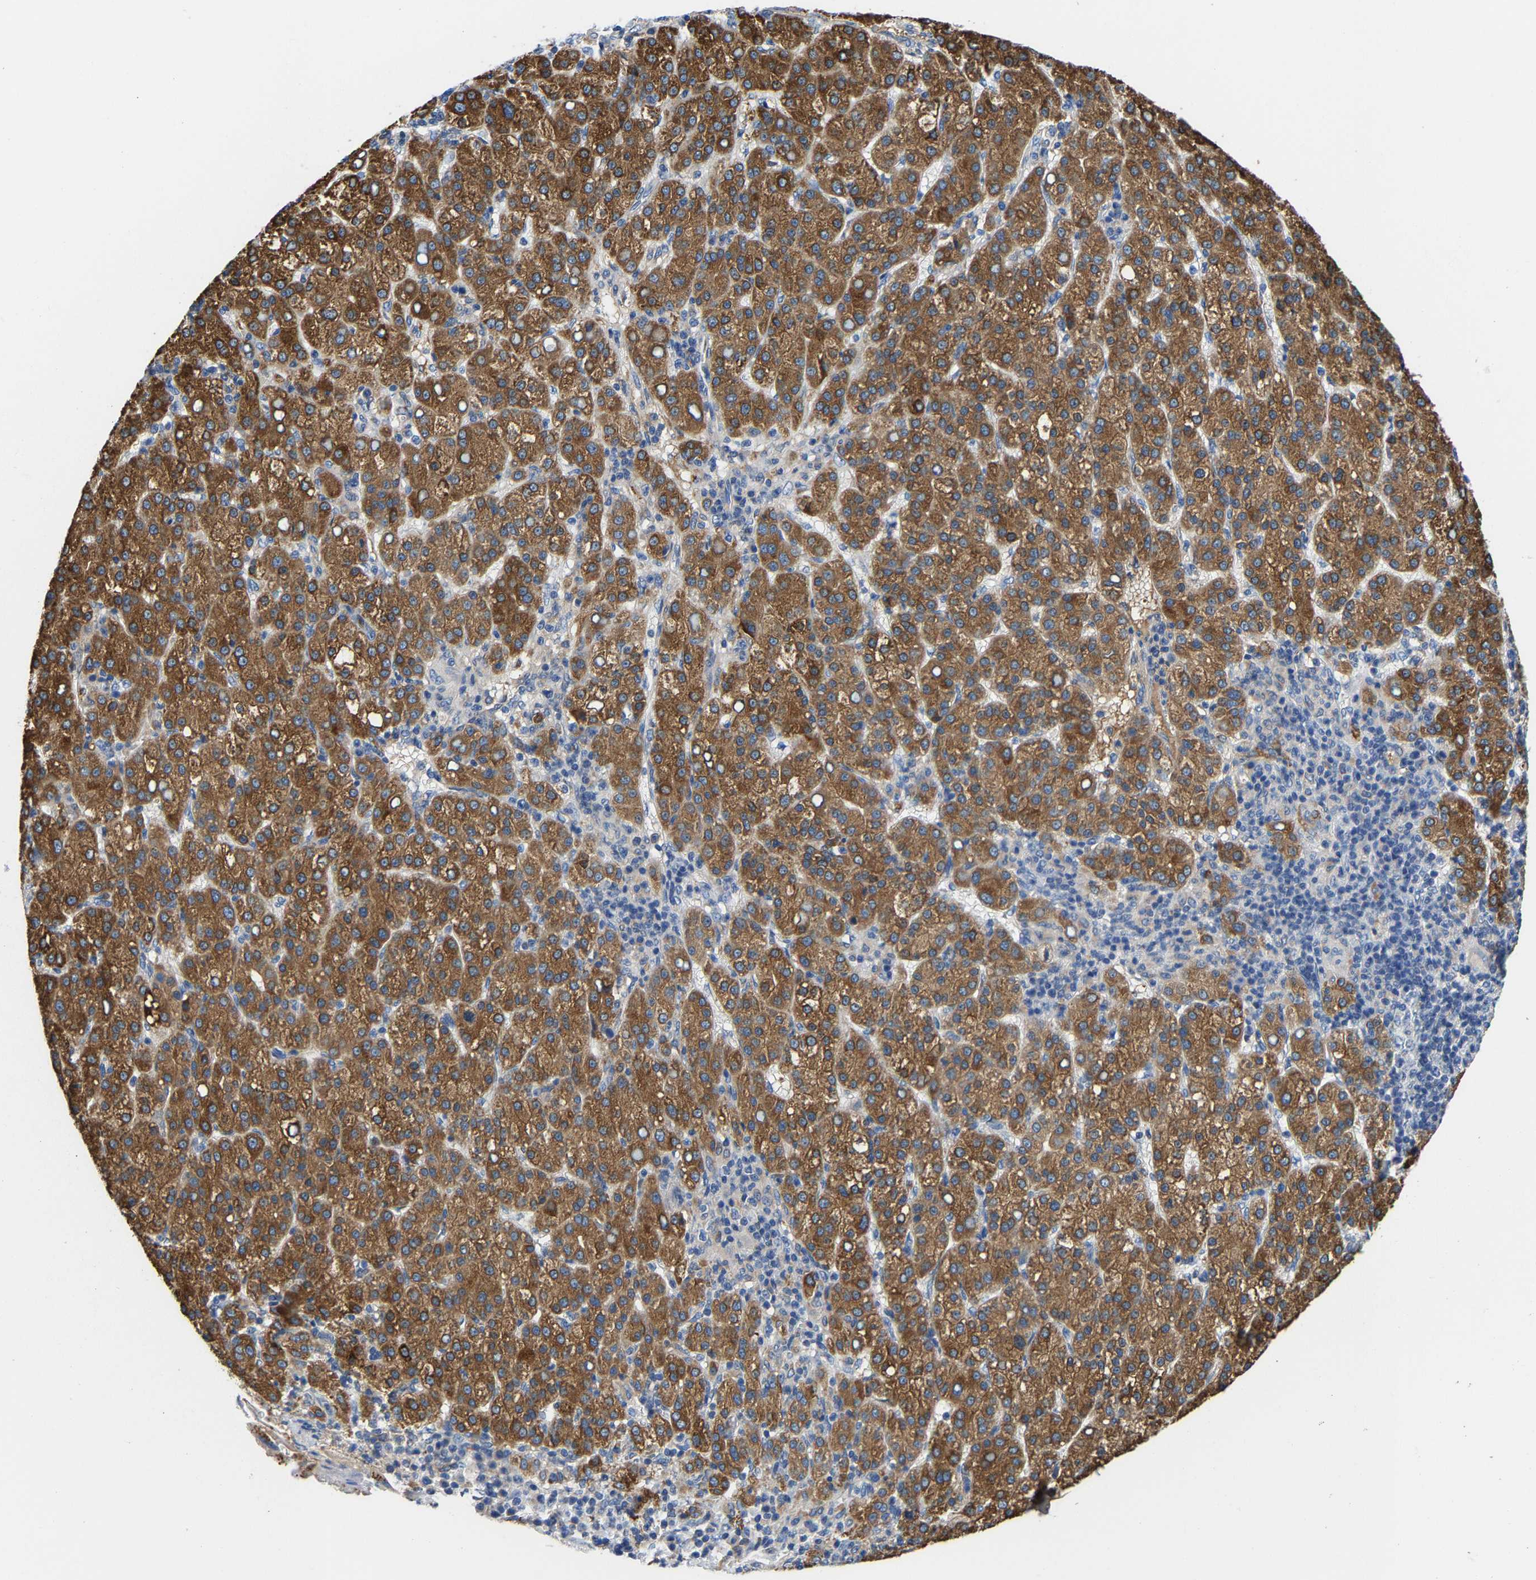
{"staining": {"intensity": "moderate", "quantity": ">75%", "location": "cytoplasmic/membranous"}, "tissue": "liver cancer", "cell_type": "Tumor cells", "image_type": "cancer", "snomed": [{"axis": "morphology", "description": "Carcinoma, Hepatocellular, NOS"}, {"axis": "topography", "description": "Liver"}], "caption": "The immunohistochemical stain labels moderate cytoplasmic/membranous expression in tumor cells of liver cancer (hepatocellular carcinoma) tissue. The staining was performed using DAB (3,3'-diaminobenzidine), with brown indicating positive protein expression. Nuclei are stained blue with hematoxylin.", "gene": "CCDC171", "patient": {"sex": "female", "age": 58}}